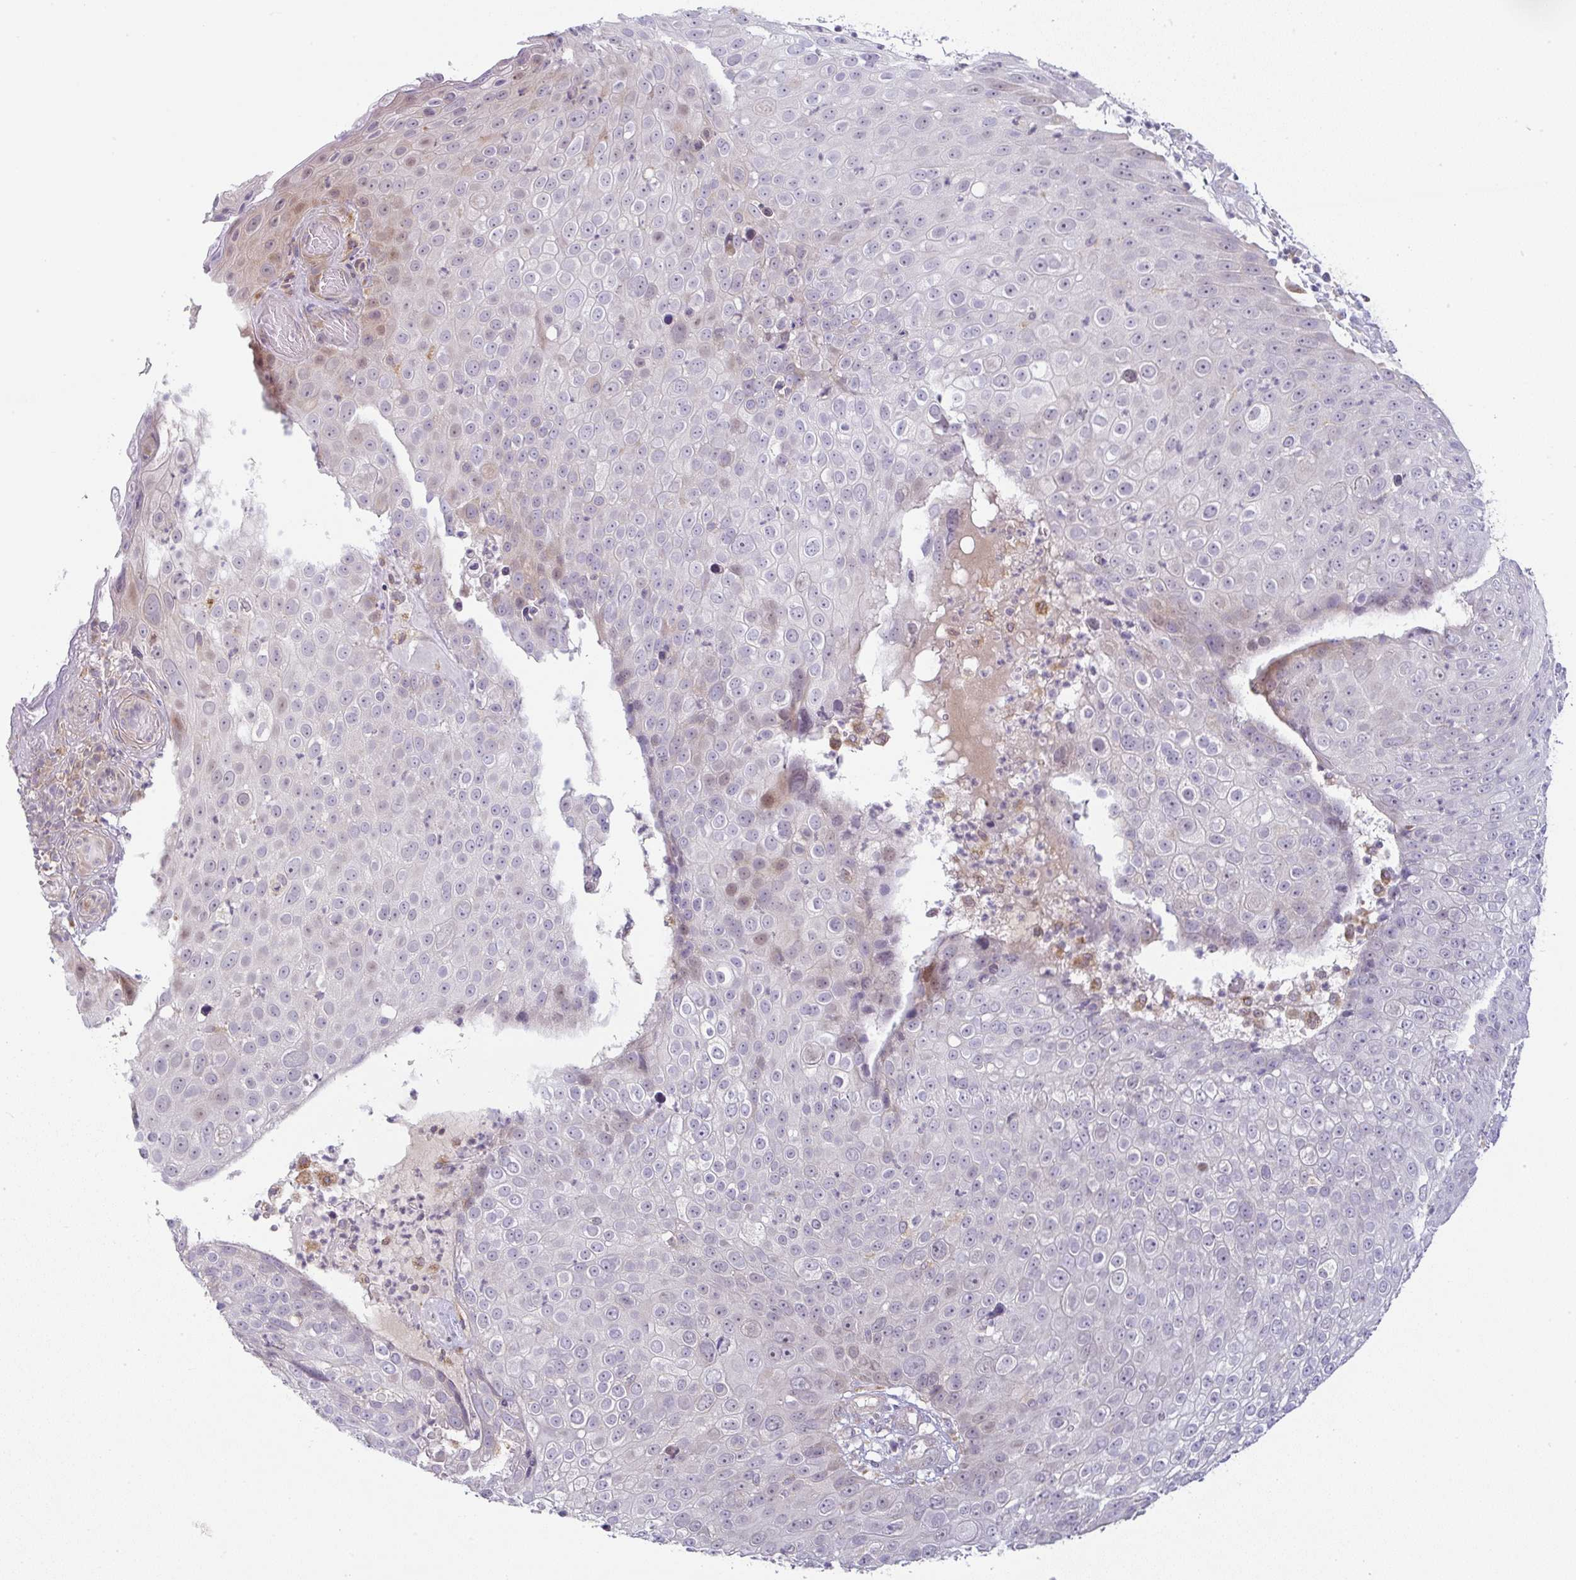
{"staining": {"intensity": "weak", "quantity": "<25%", "location": "nuclear"}, "tissue": "skin cancer", "cell_type": "Tumor cells", "image_type": "cancer", "snomed": [{"axis": "morphology", "description": "Squamous cell carcinoma, NOS"}, {"axis": "topography", "description": "Skin"}], "caption": "Photomicrograph shows no significant protein positivity in tumor cells of skin cancer (squamous cell carcinoma).", "gene": "MOB1A", "patient": {"sex": "male", "age": 71}}